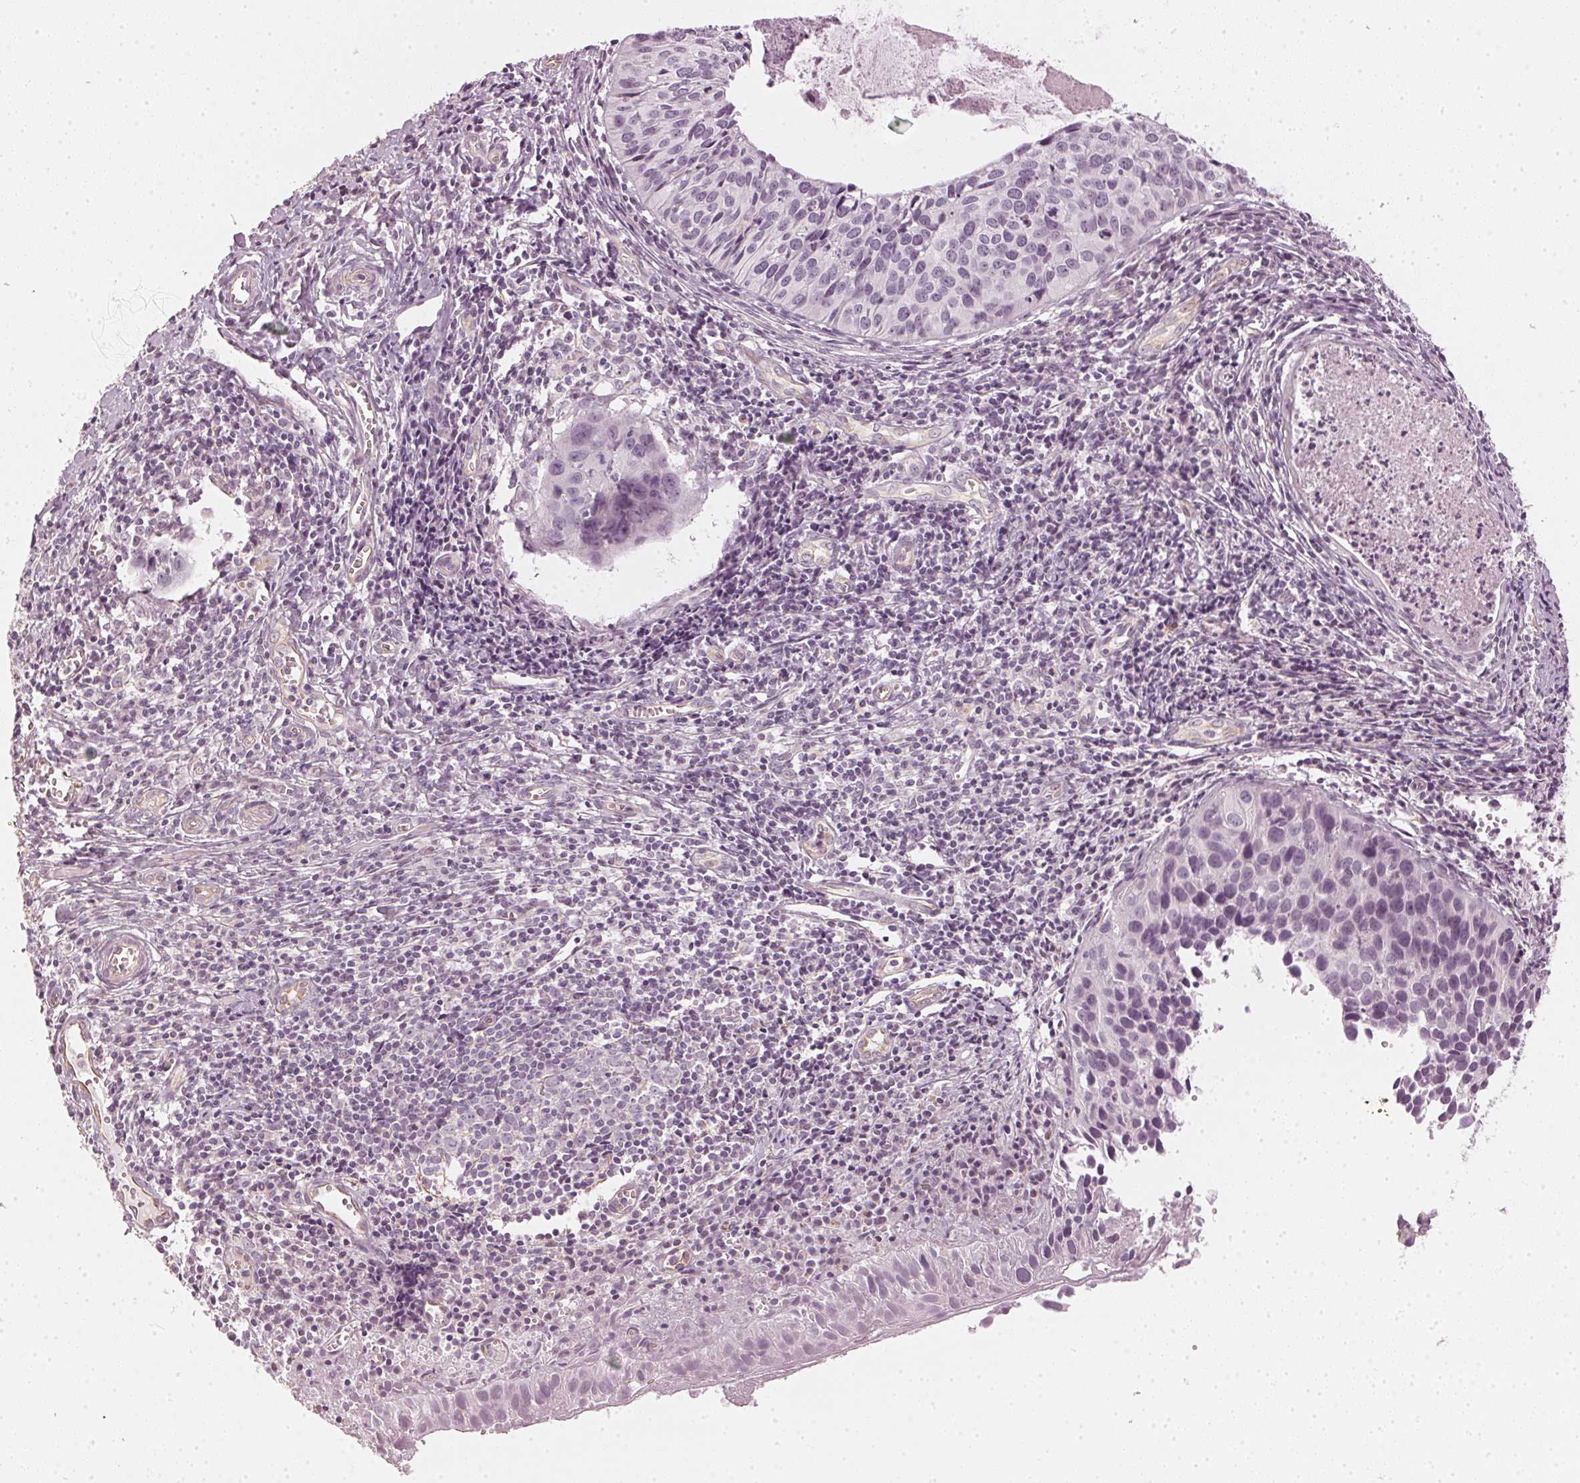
{"staining": {"intensity": "negative", "quantity": "none", "location": "none"}, "tissue": "cervical cancer", "cell_type": "Tumor cells", "image_type": "cancer", "snomed": [{"axis": "morphology", "description": "Squamous cell carcinoma, NOS"}, {"axis": "topography", "description": "Cervix"}], "caption": "This is an IHC photomicrograph of human cervical cancer (squamous cell carcinoma). There is no staining in tumor cells.", "gene": "APLP1", "patient": {"sex": "female", "age": 31}}